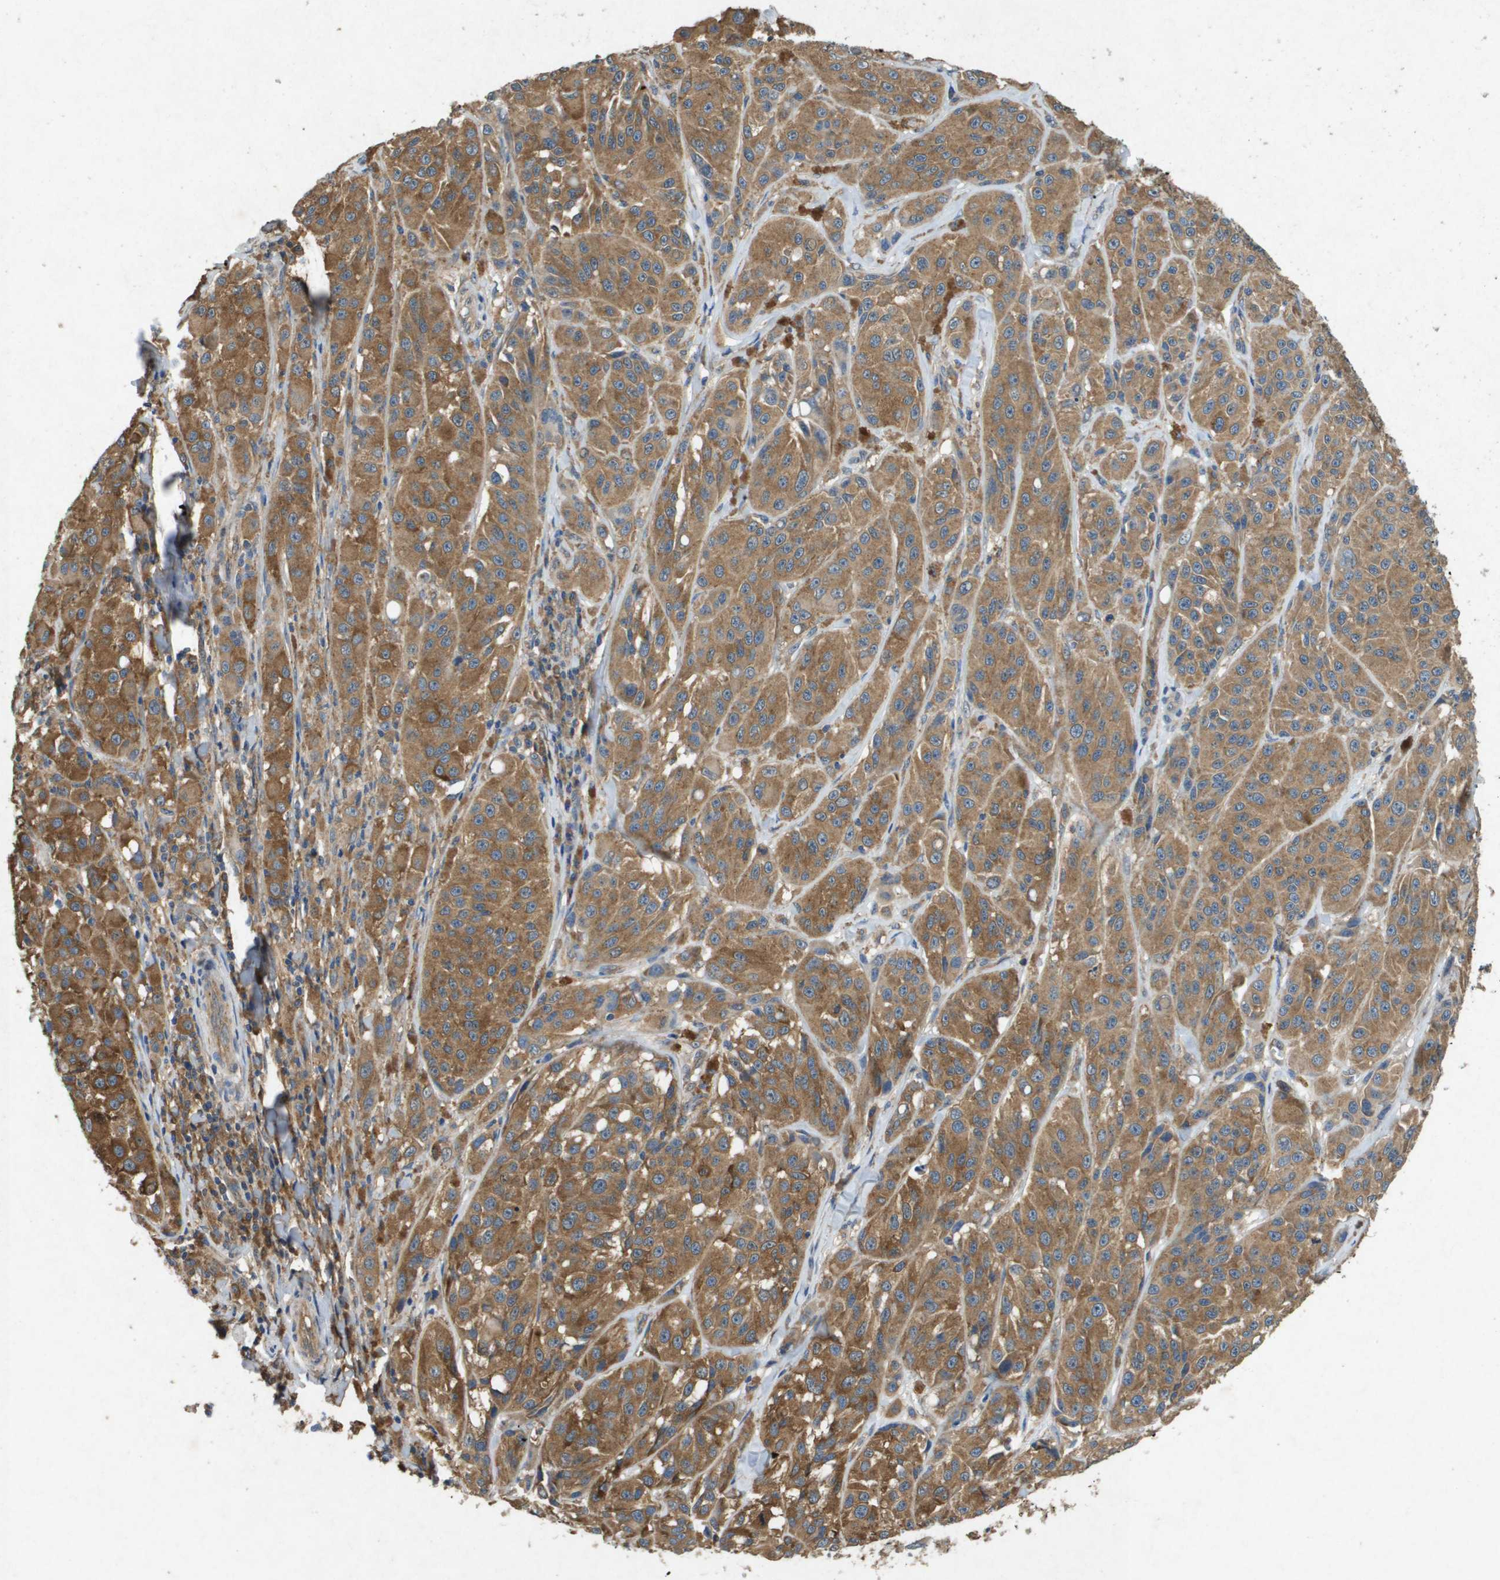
{"staining": {"intensity": "moderate", "quantity": ">75%", "location": "cytoplasmic/membranous"}, "tissue": "melanoma", "cell_type": "Tumor cells", "image_type": "cancer", "snomed": [{"axis": "morphology", "description": "Malignant melanoma, NOS"}, {"axis": "topography", "description": "Skin"}], "caption": "Human malignant melanoma stained with a brown dye demonstrates moderate cytoplasmic/membranous positive positivity in about >75% of tumor cells.", "gene": "PTPRT", "patient": {"sex": "male", "age": 84}}